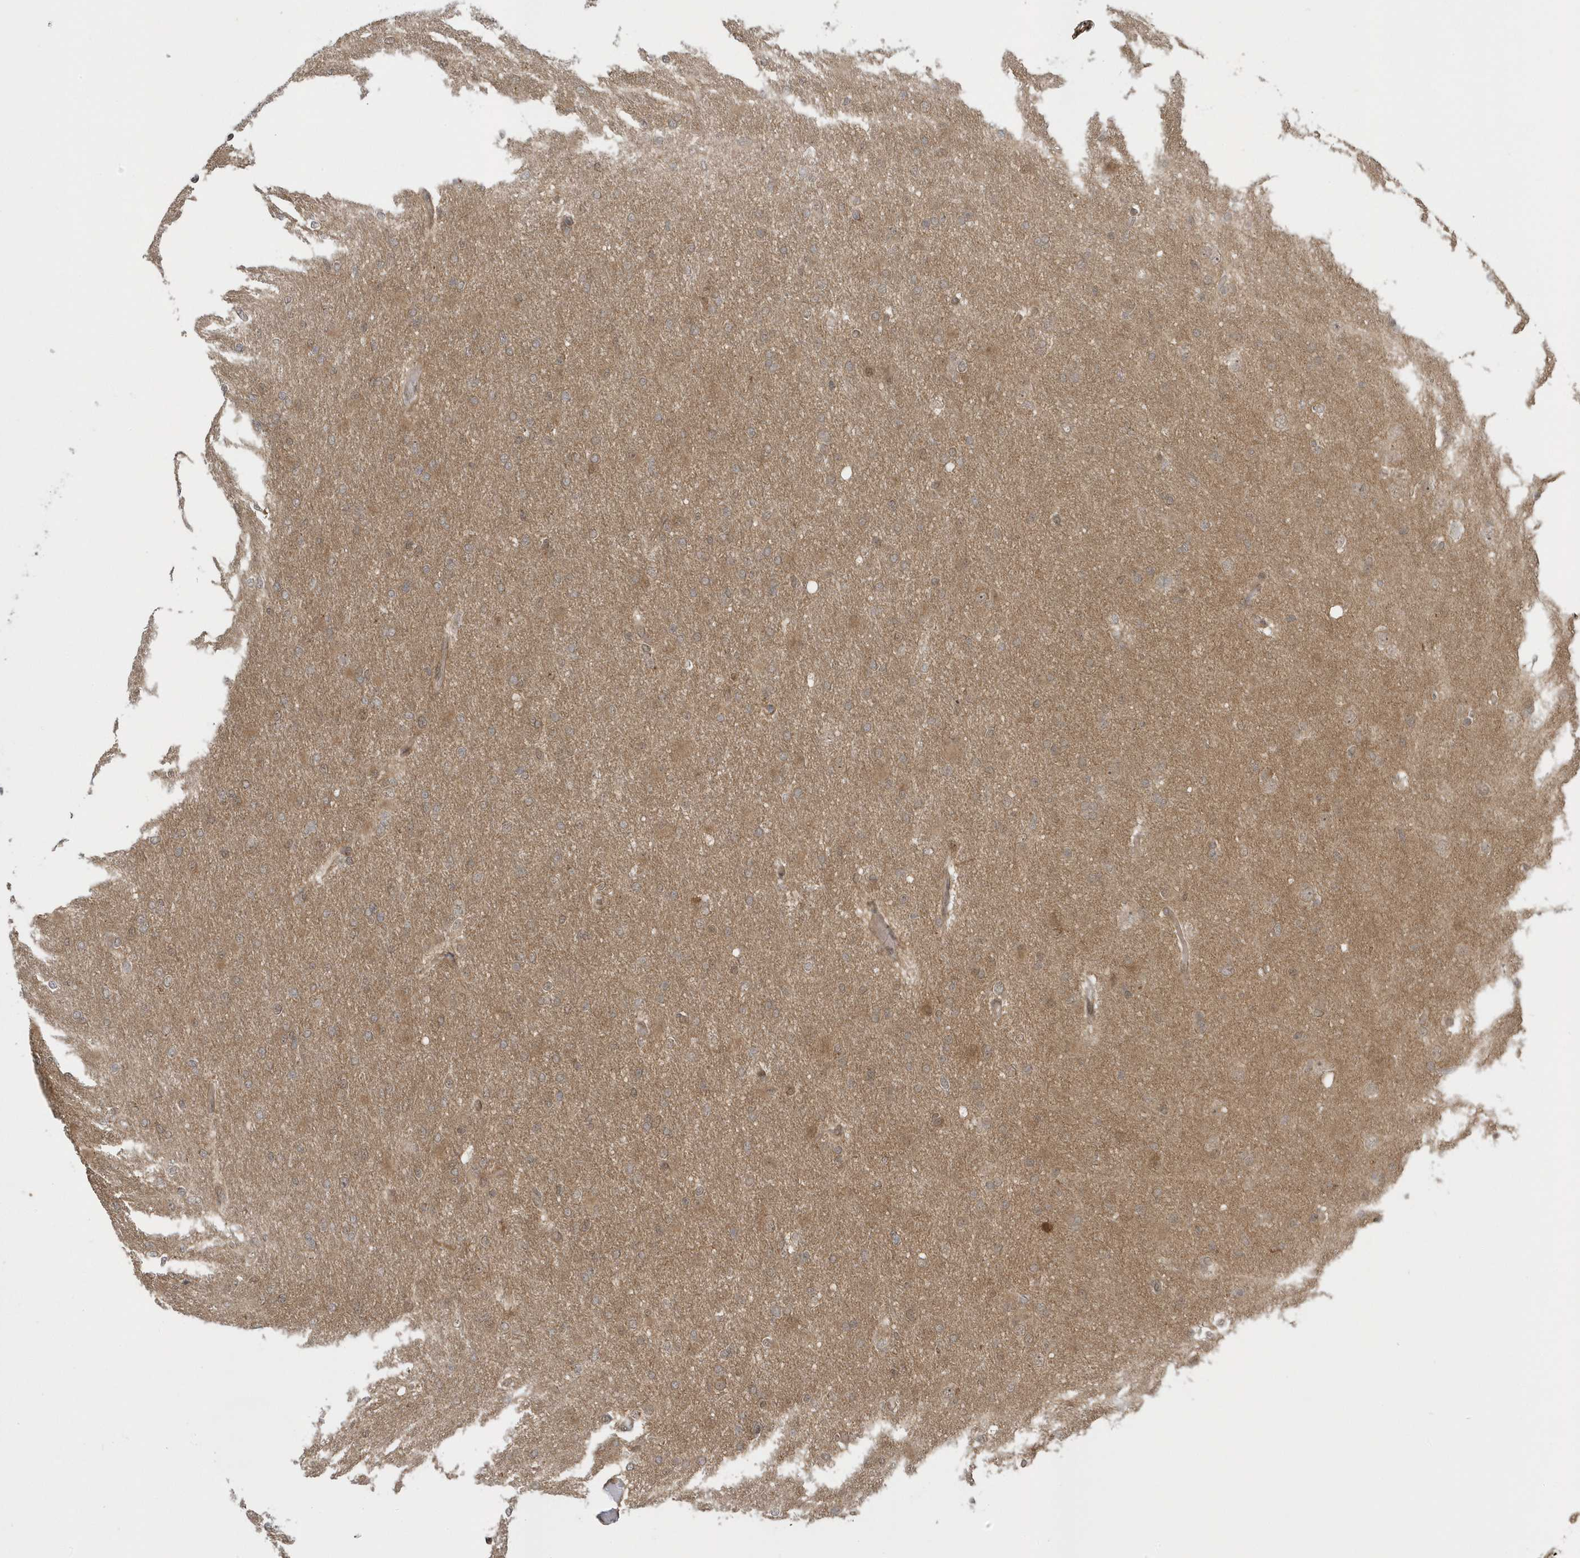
{"staining": {"intensity": "weak", "quantity": "<25%", "location": "nuclear"}, "tissue": "glioma", "cell_type": "Tumor cells", "image_type": "cancer", "snomed": [{"axis": "morphology", "description": "Glioma, malignant, High grade"}, {"axis": "topography", "description": "Cerebral cortex"}], "caption": "Protein analysis of malignant glioma (high-grade) shows no significant positivity in tumor cells.", "gene": "PPP1R7", "patient": {"sex": "female", "age": 36}}